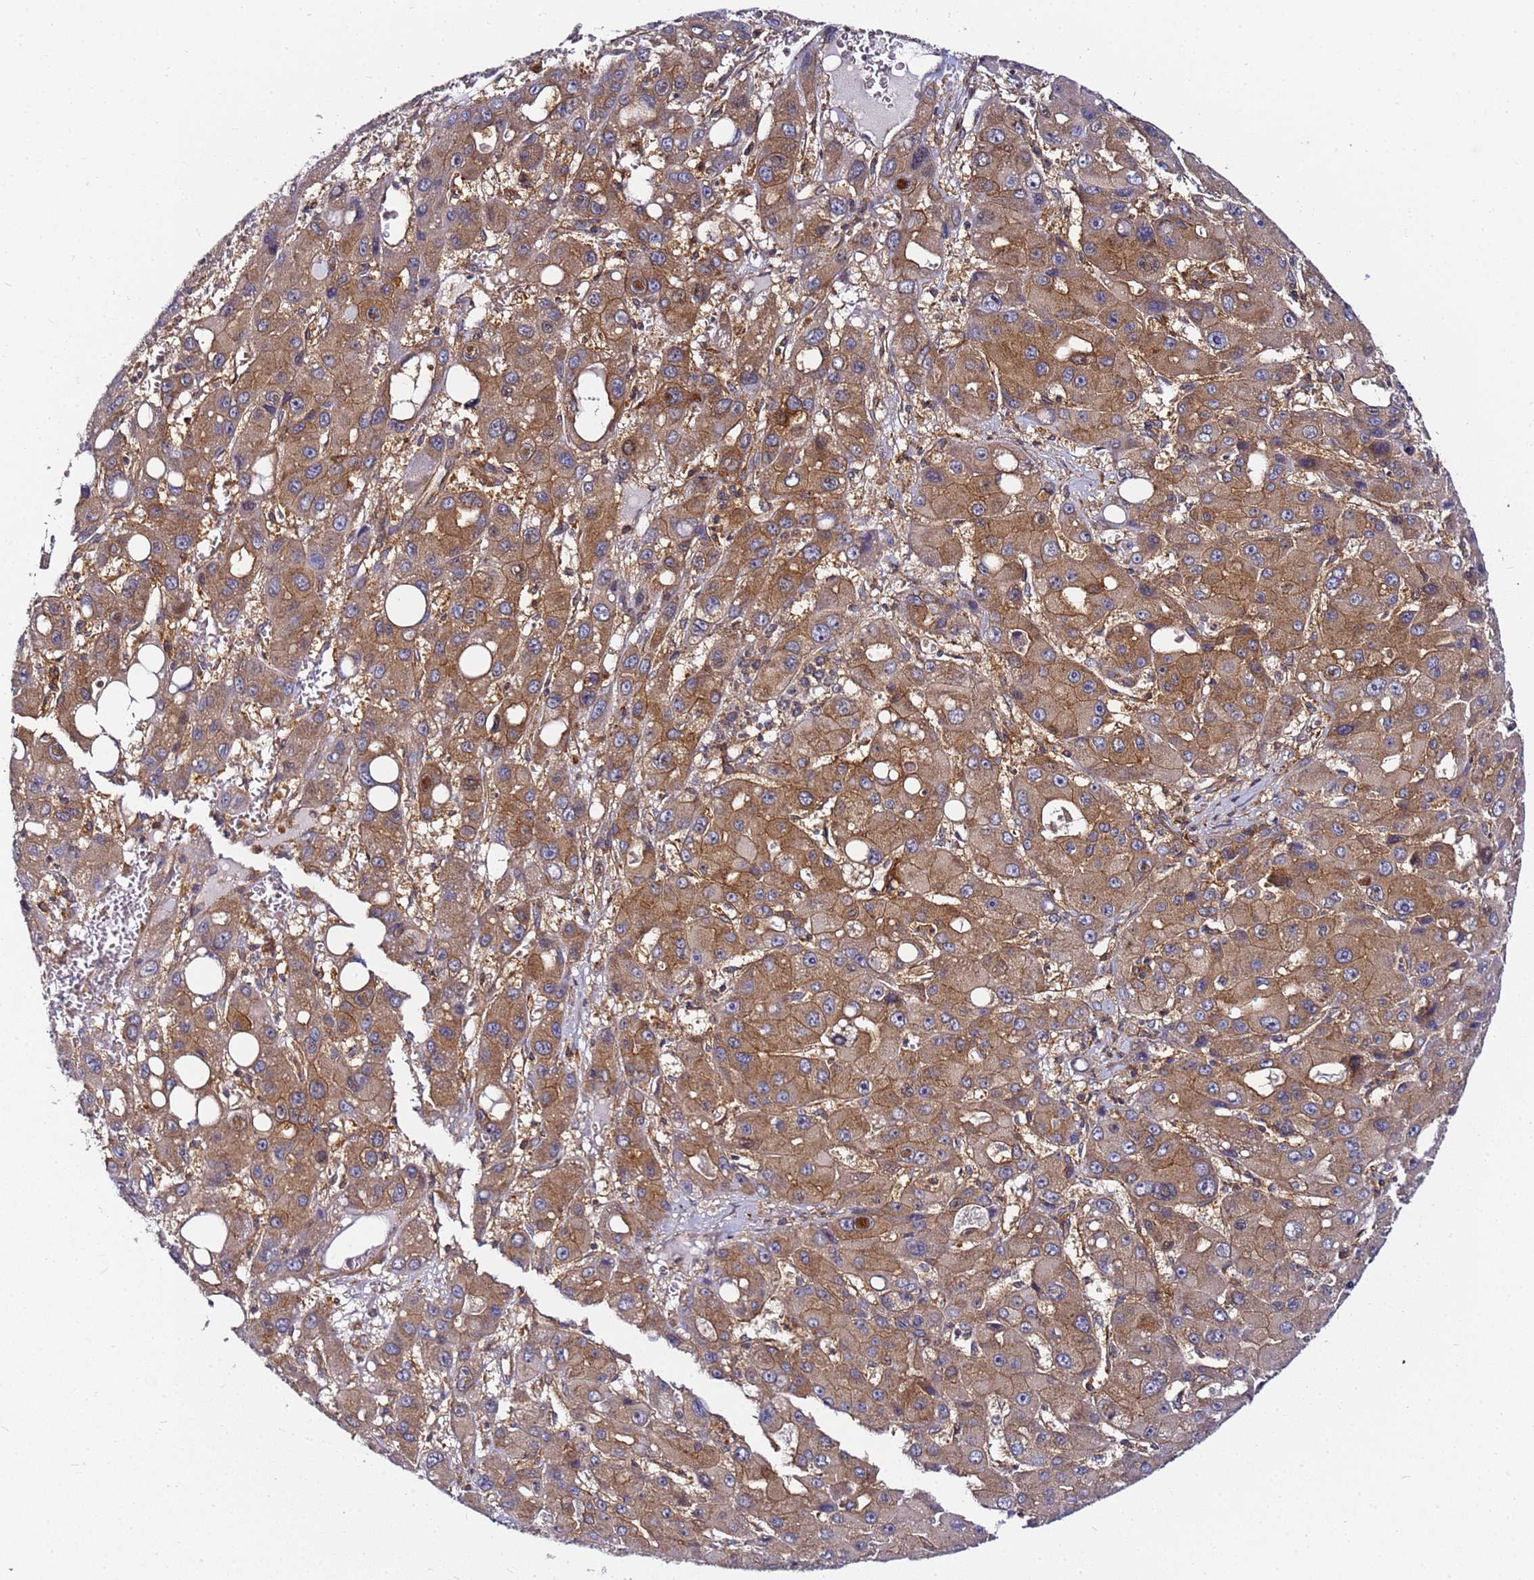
{"staining": {"intensity": "moderate", "quantity": ">75%", "location": "cytoplasmic/membranous"}, "tissue": "liver cancer", "cell_type": "Tumor cells", "image_type": "cancer", "snomed": [{"axis": "morphology", "description": "Carcinoma, Hepatocellular, NOS"}, {"axis": "topography", "description": "Liver"}], "caption": "Immunohistochemistry (IHC) of liver cancer shows medium levels of moderate cytoplasmic/membranous staining in approximately >75% of tumor cells.", "gene": "CHM", "patient": {"sex": "male", "age": 55}}